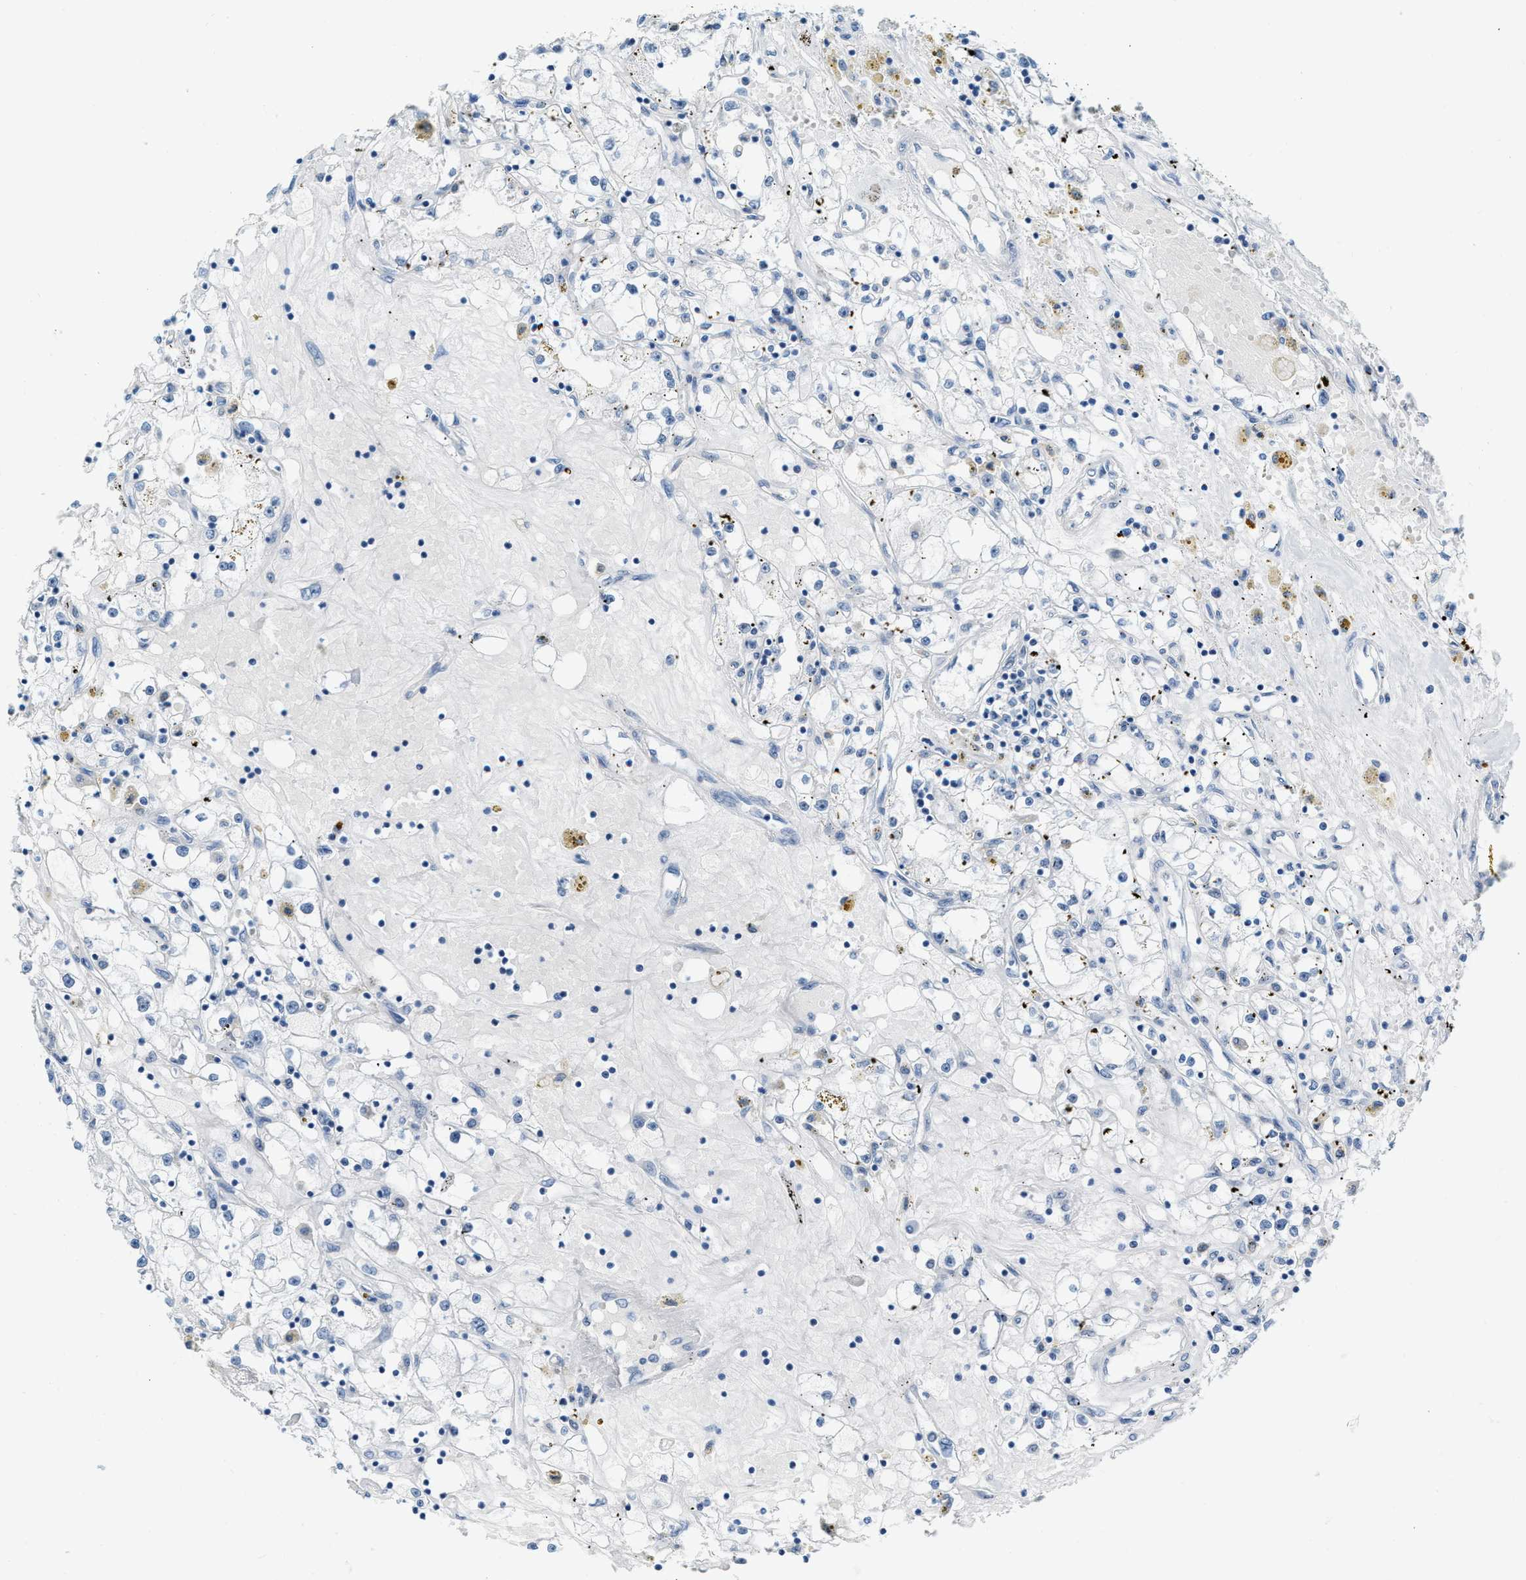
{"staining": {"intensity": "negative", "quantity": "none", "location": "none"}, "tissue": "renal cancer", "cell_type": "Tumor cells", "image_type": "cancer", "snomed": [{"axis": "morphology", "description": "Adenocarcinoma, NOS"}, {"axis": "topography", "description": "Kidney"}], "caption": "Tumor cells are negative for protein expression in human adenocarcinoma (renal).", "gene": "PHRF1", "patient": {"sex": "male", "age": 56}}